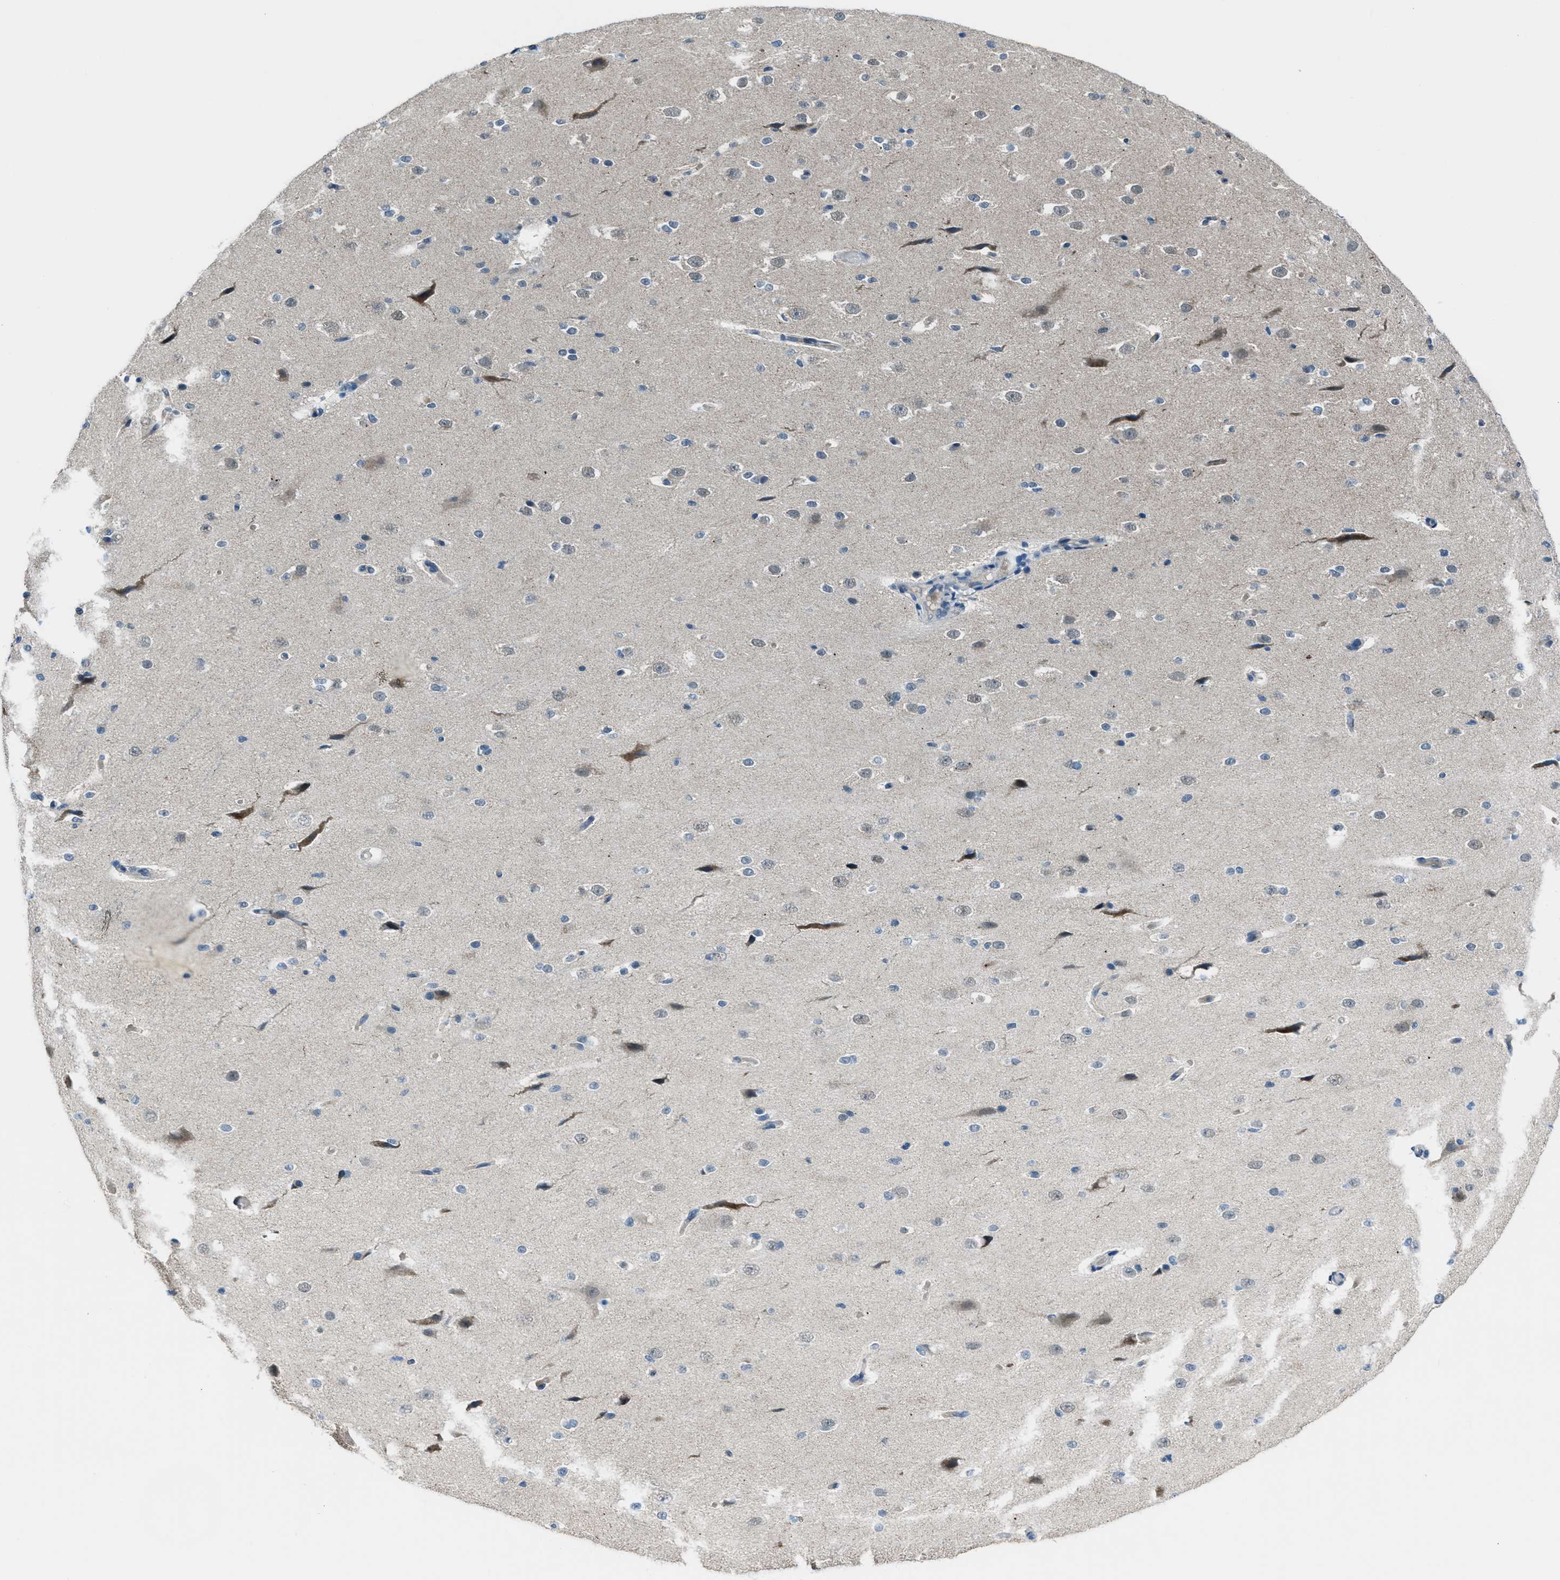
{"staining": {"intensity": "negative", "quantity": "none", "location": "none"}, "tissue": "cerebral cortex", "cell_type": "Endothelial cells", "image_type": "normal", "snomed": [{"axis": "morphology", "description": "Normal tissue, NOS"}, {"axis": "morphology", "description": "Developmental malformation"}, {"axis": "topography", "description": "Cerebral cortex"}], "caption": "The immunohistochemistry micrograph has no significant staining in endothelial cells of cerebral cortex.", "gene": "CDON", "patient": {"sex": "female", "age": 30}}